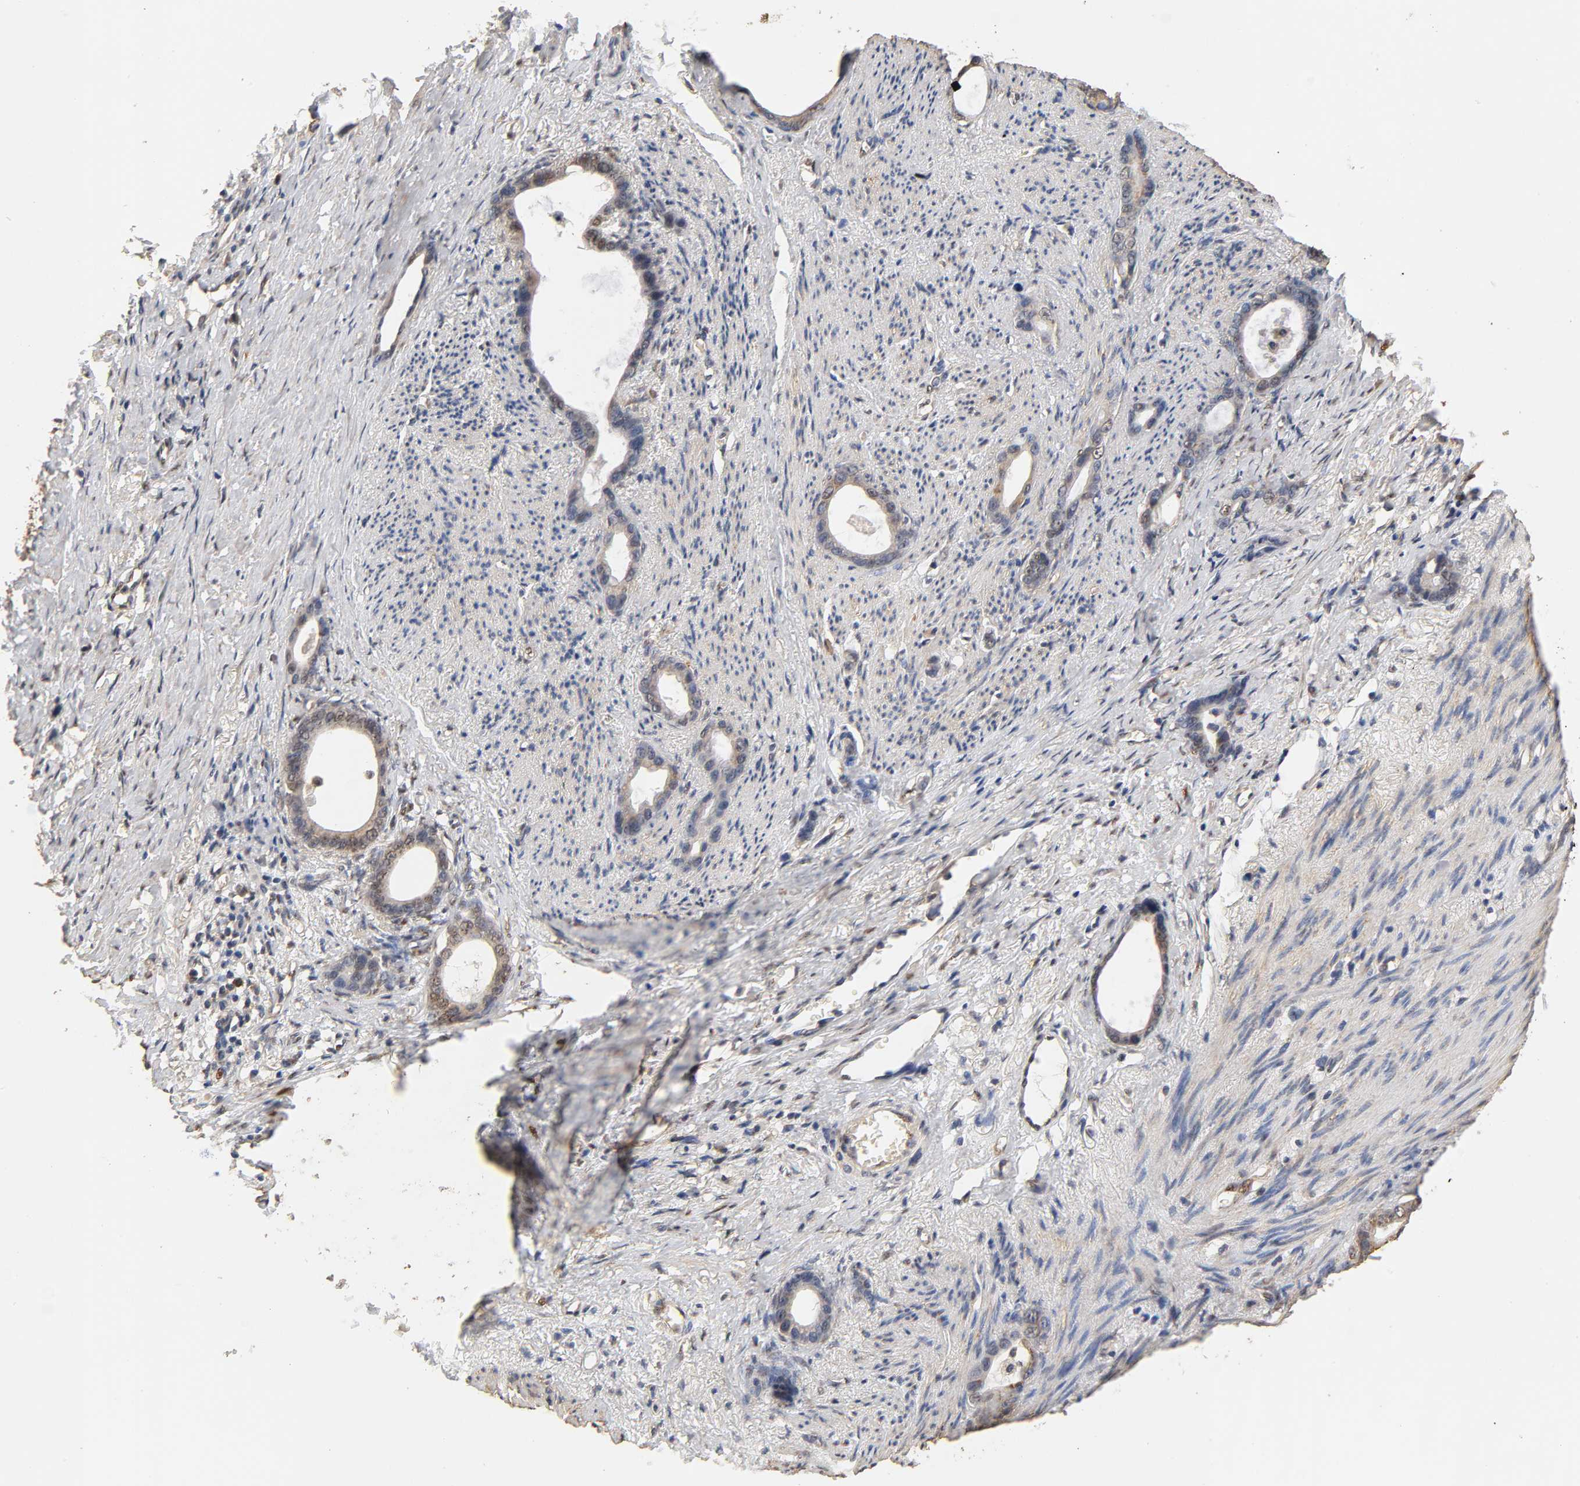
{"staining": {"intensity": "weak", "quantity": "25%-75%", "location": "cytoplasmic/membranous"}, "tissue": "stomach cancer", "cell_type": "Tumor cells", "image_type": "cancer", "snomed": [{"axis": "morphology", "description": "Adenocarcinoma, NOS"}, {"axis": "topography", "description": "Stomach"}], "caption": "Weak cytoplasmic/membranous positivity for a protein is present in approximately 25%-75% of tumor cells of stomach cancer (adenocarcinoma) using immunohistochemistry (IHC).", "gene": "PKN1", "patient": {"sex": "female", "age": 75}}